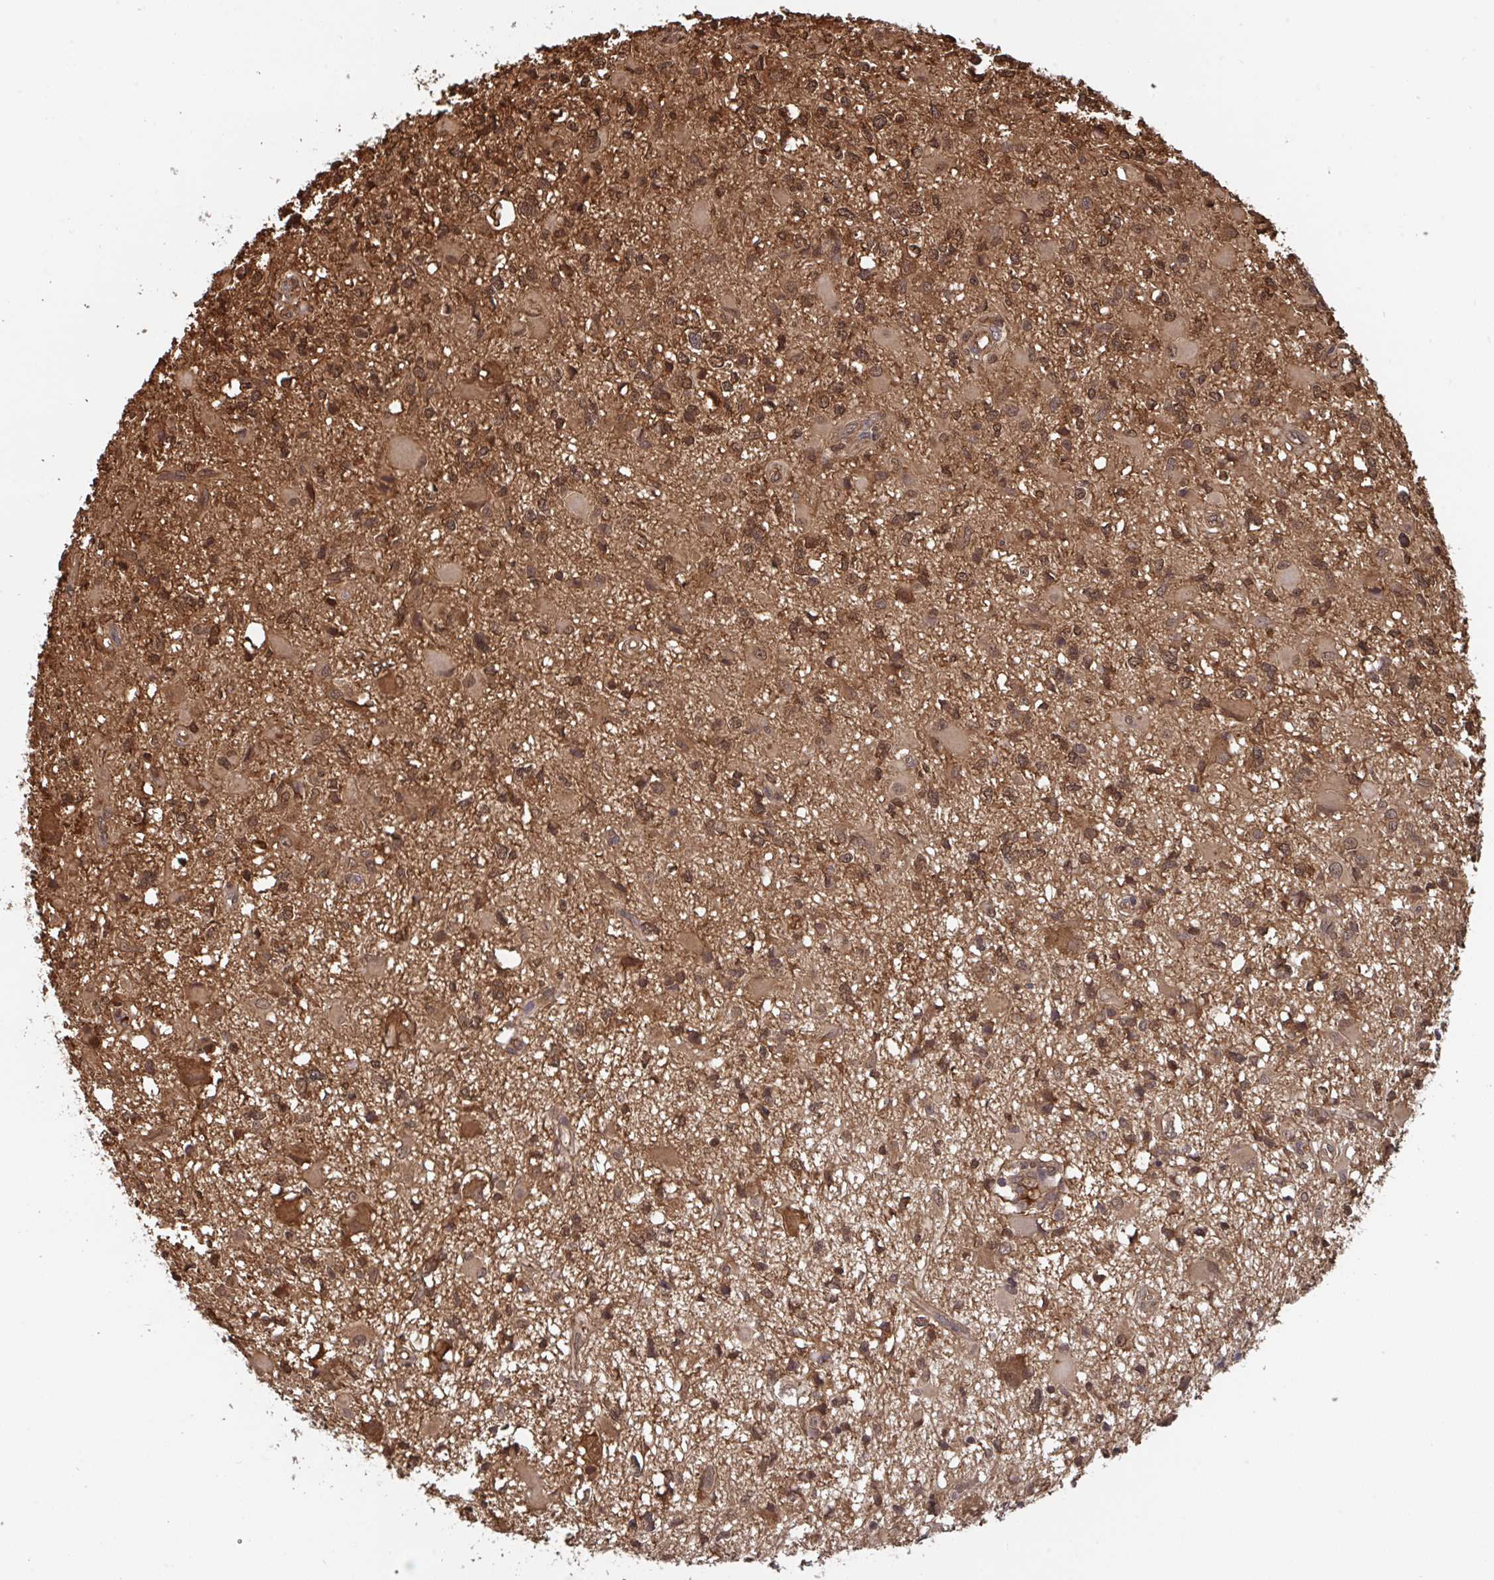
{"staining": {"intensity": "moderate", "quantity": ">75%", "location": "cytoplasmic/membranous,nuclear"}, "tissue": "glioma", "cell_type": "Tumor cells", "image_type": "cancer", "snomed": [{"axis": "morphology", "description": "Glioma, malignant, High grade"}, {"axis": "topography", "description": "Brain"}], "caption": "A micrograph of human malignant high-grade glioma stained for a protein displays moderate cytoplasmic/membranous and nuclear brown staining in tumor cells.", "gene": "TIGAR", "patient": {"sex": "male", "age": 54}}